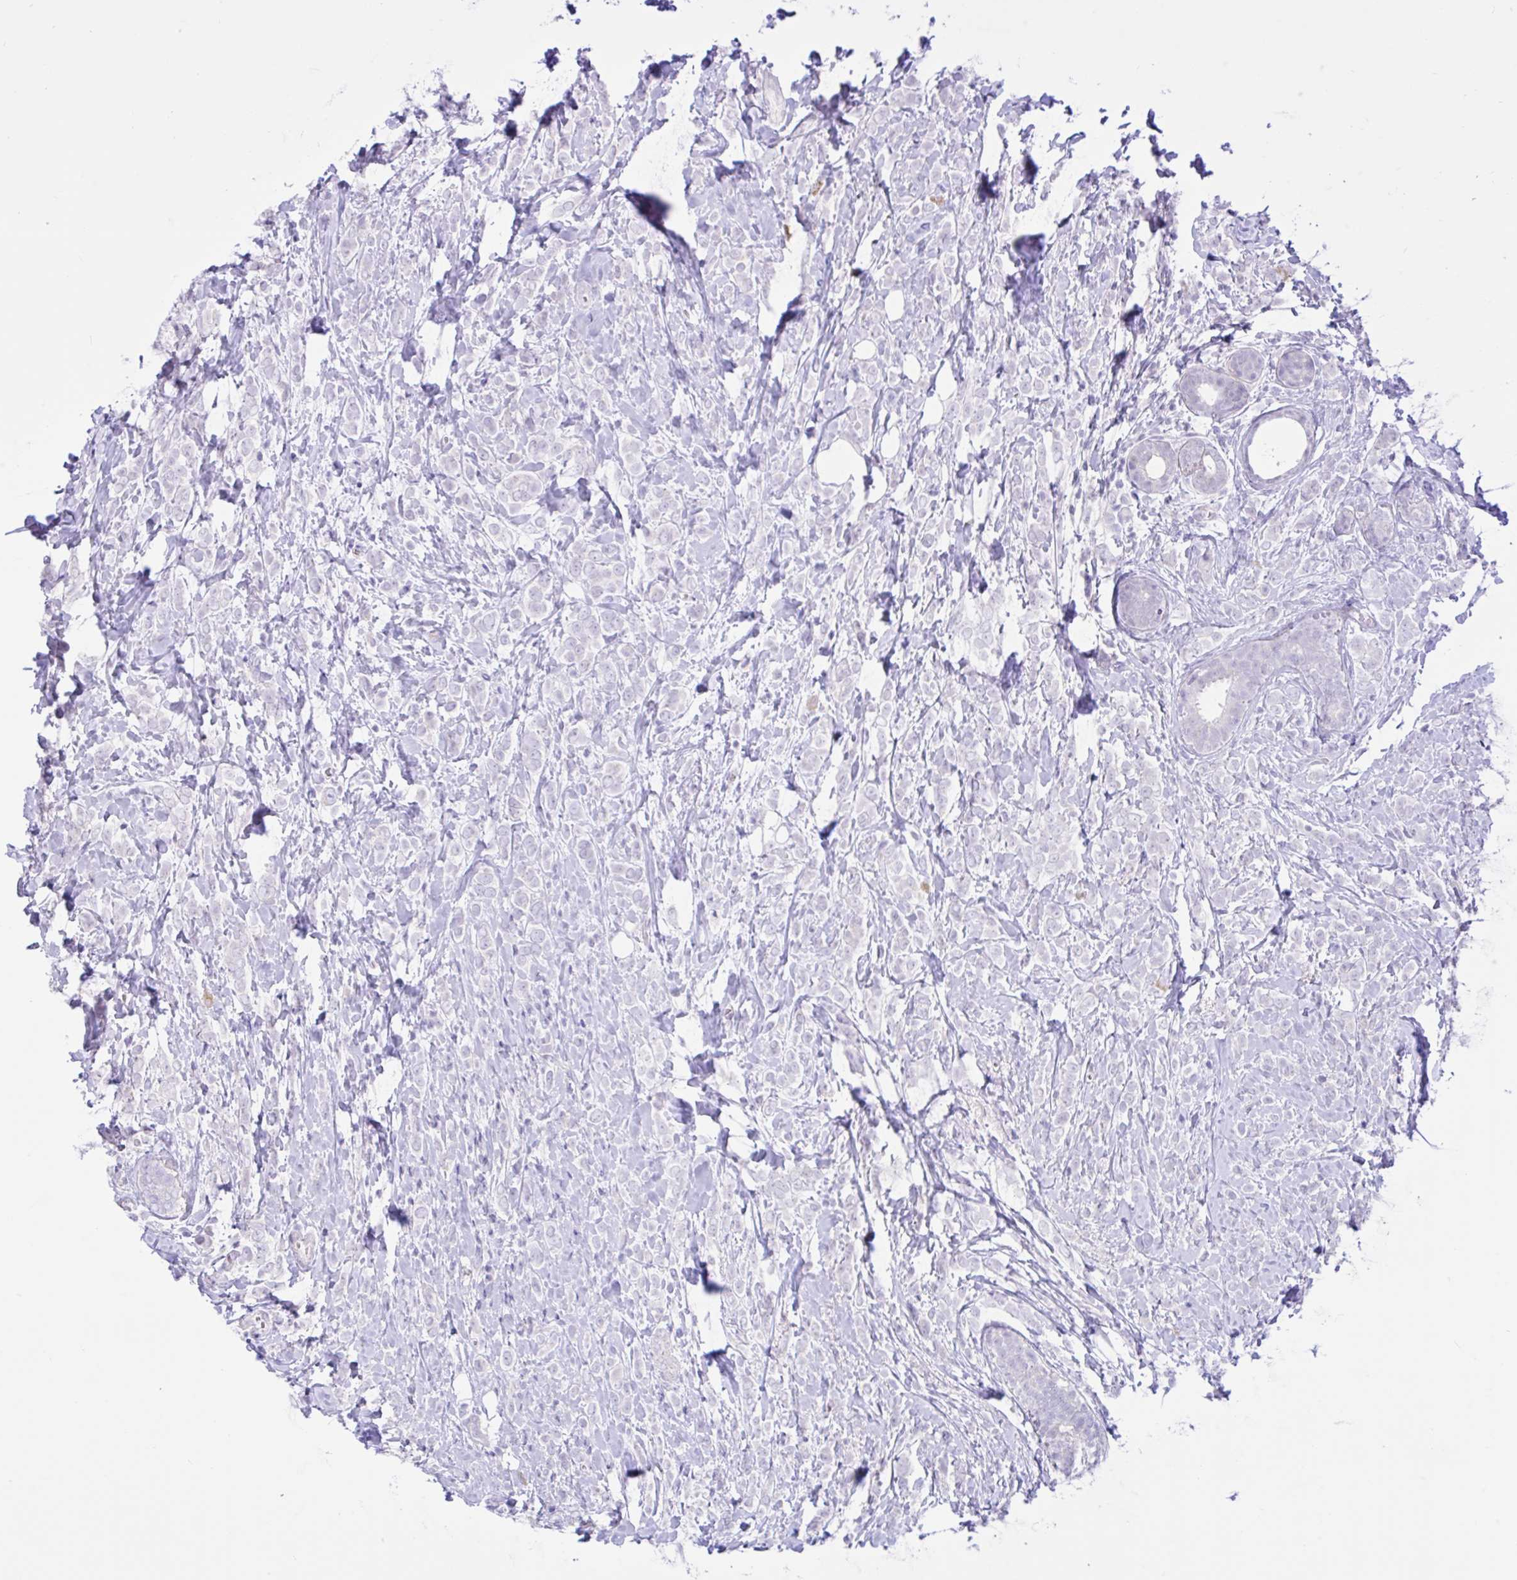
{"staining": {"intensity": "negative", "quantity": "none", "location": "none"}, "tissue": "breast cancer", "cell_type": "Tumor cells", "image_type": "cancer", "snomed": [{"axis": "morphology", "description": "Lobular carcinoma"}, {"axis": "topography", "description": "Breast"}], "caption": "Immunohistochemistry (IHC) of human breast cancer demonstrates no expression in tumor cells.", "gene": "ZNF101", "patient": {"sex": "female", "age": 49}}